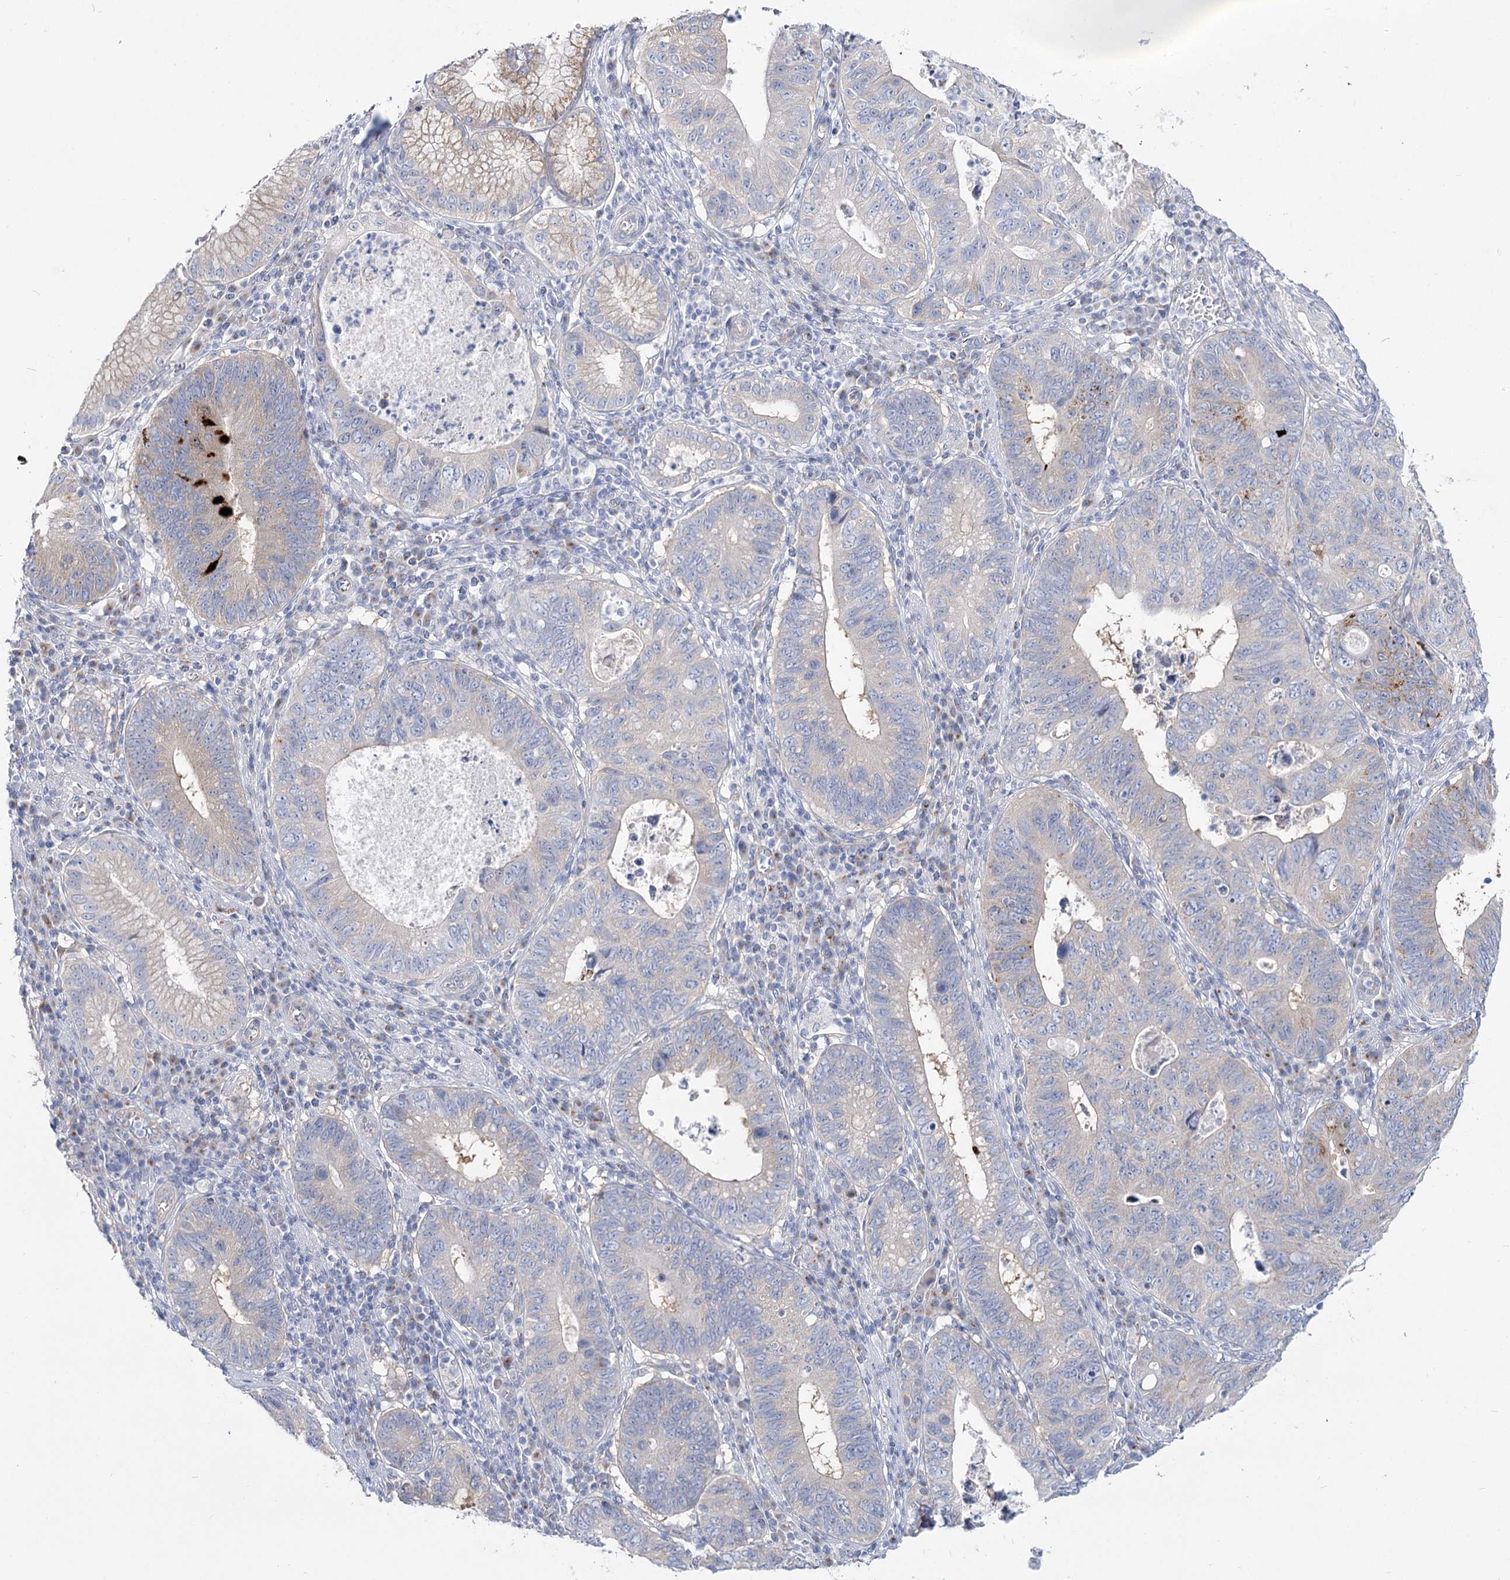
{"staining": {"intensity": "negative", "quantity": "none", "location": "none"}, "tissue": "stomach cancer", "cell_type": "Tumor cells", "image_type": "cancer", "snomed": [{"axis": "morphology", "description": "Adenocarcinoma, NOS"}, {"axis": "topography", "description": "Stomach"}], "caption": "Tumor cells are negative for brown protein staining in stomach cancer.", "gene": "SUOX", "patient": {"sex": "male", "age": 59}}